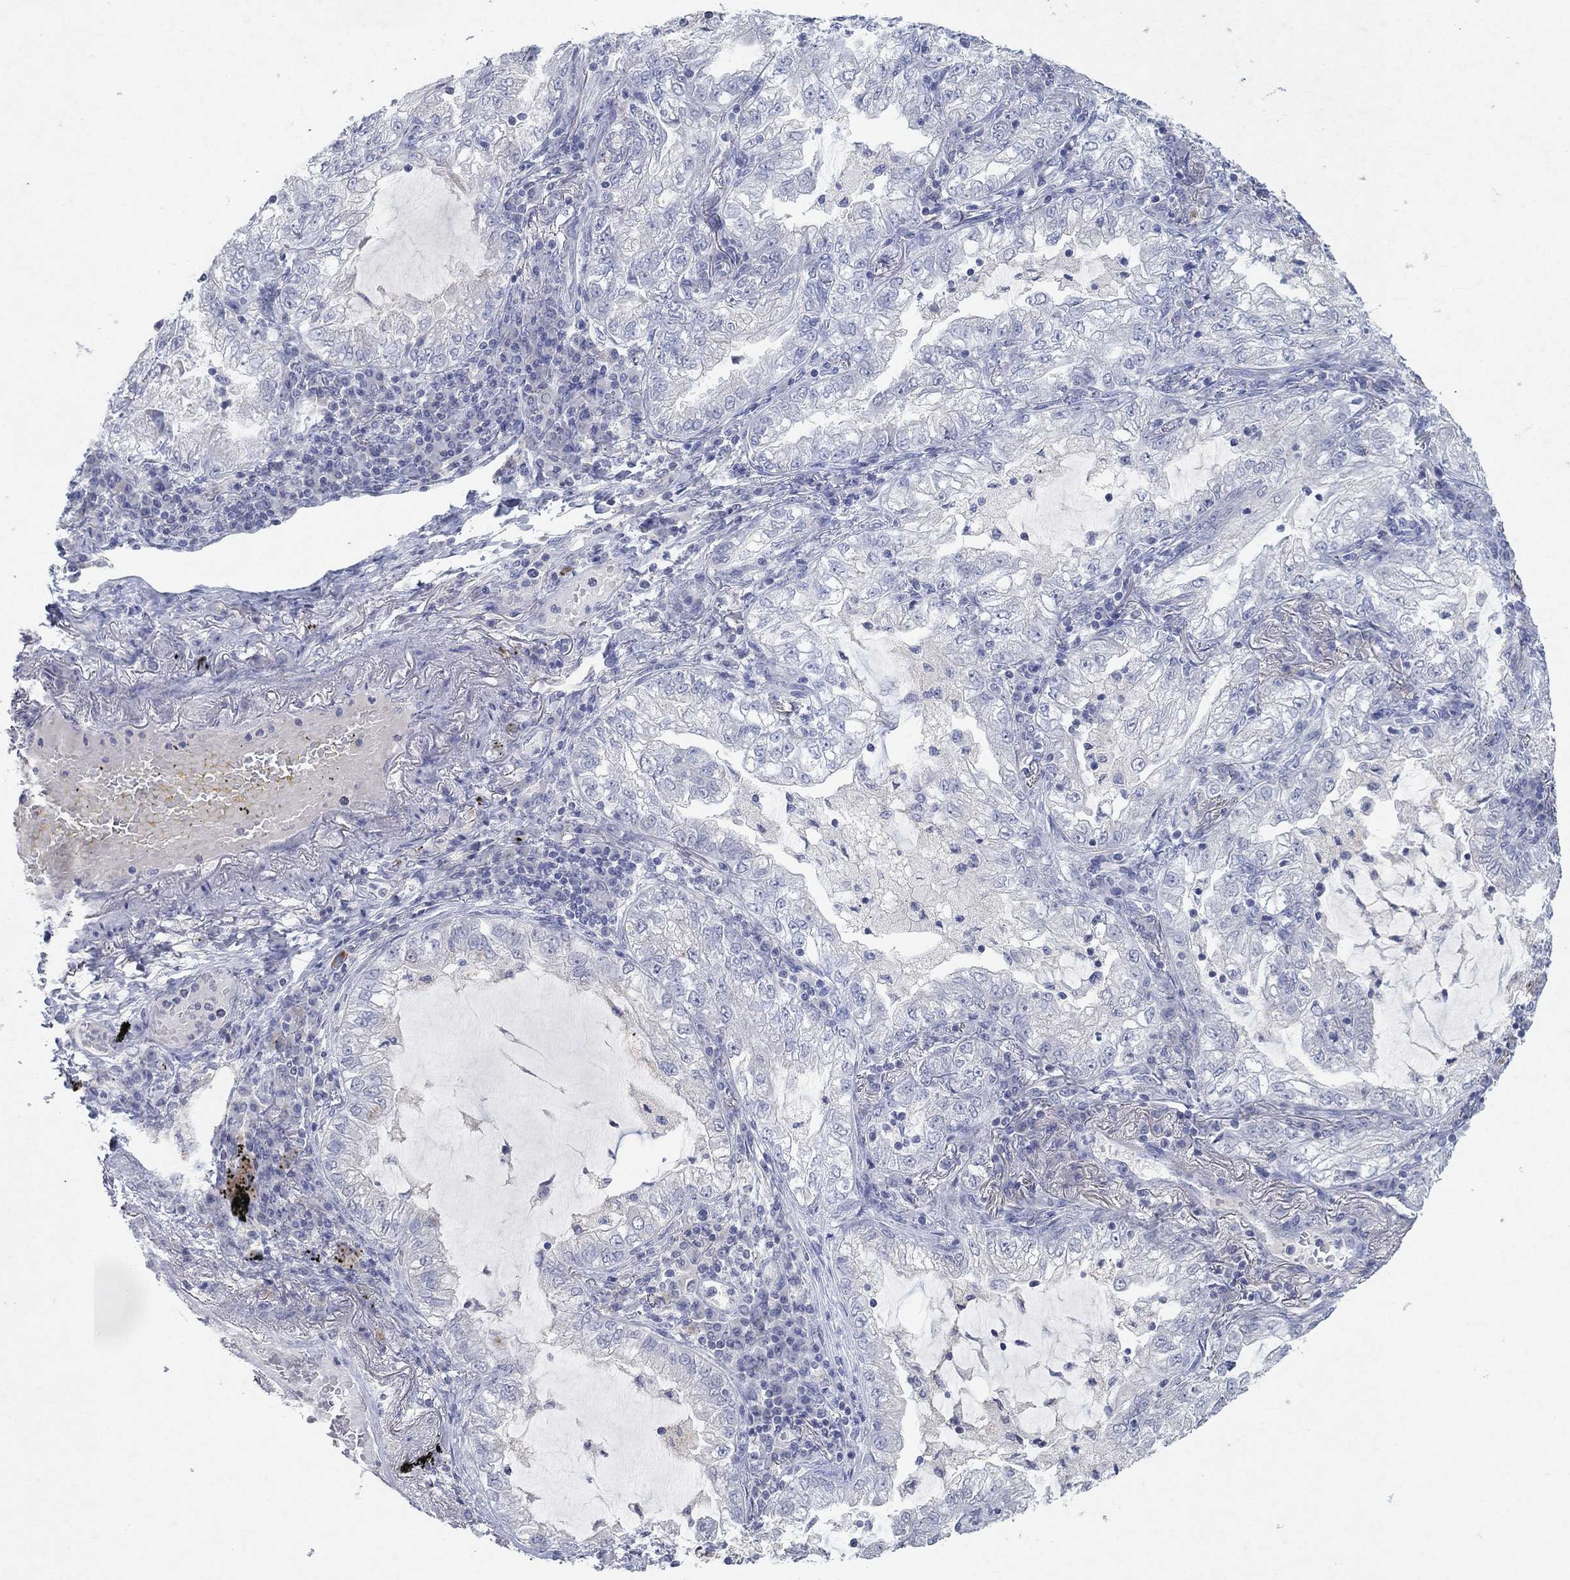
{"staining": {"intensity": "negative", "quantity": "none", "location": "none"}, "tissue": "lung cancer", "cell_type": "Tumor cells", "image_type": "cancer", "snomed": [{"axis": "morphology", "description": "Adenocarcinoma, NOS"}, {"axis": "topography", "description": "Lung"}], "caption": "A micrograph of human lung adenocarcinoma is negative for staining in tumor cells. (DAB IHC visualized using brightfield microscopy, high magnification).", "gene": "KRT40", "patient": {"sex": "female", "age": 73}}